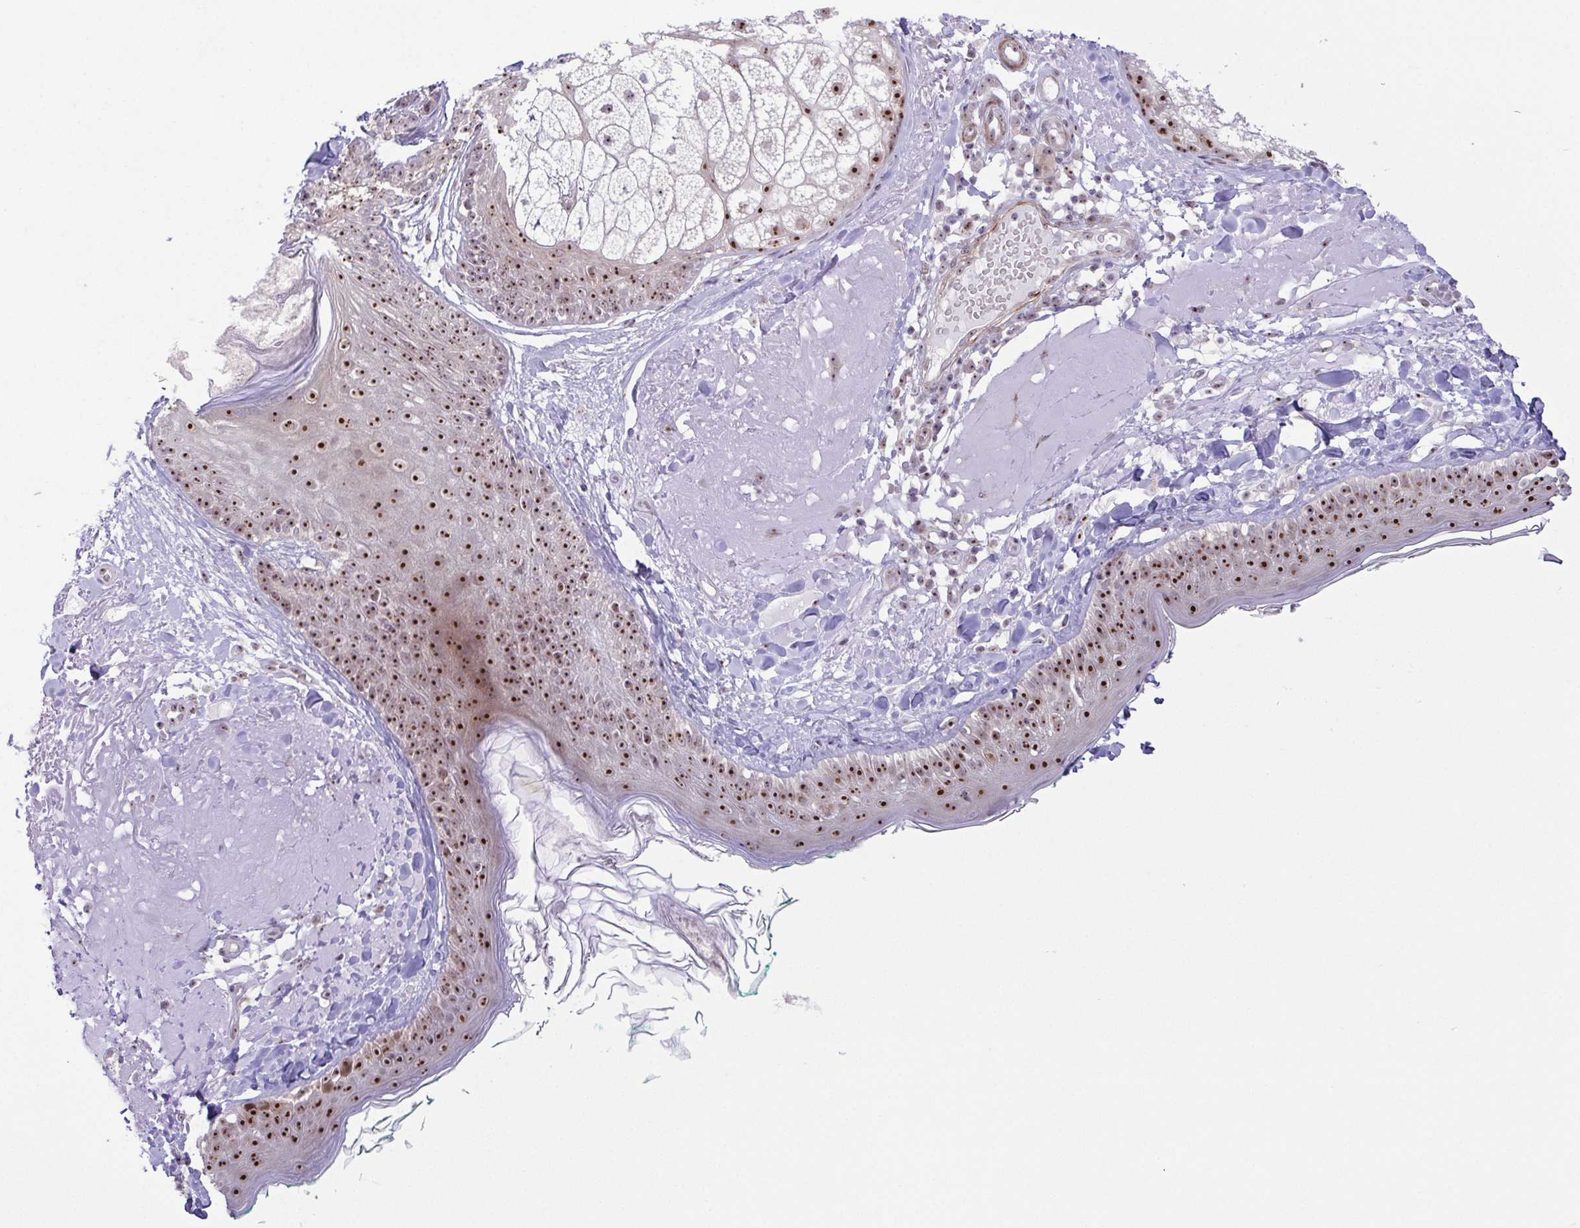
{"staining": {"intensity": "negative", "quantity": "none", "location": "none"}, "tissue": "skin", "cell_type": "Fibroblasts", "image_type": "normal", "snomed": [{"axis": "morphology", "description": "Normal tissue, NOS"}, {"axis": "topography", "description": "Skin"}], "caption": "Skin was stained to show a protein in brown. There is no significant staining in fibroblasts. (DAB IHC visualized using brightfield microscopy, high magnification).", "gene": "RSL24D1", "patient": {"sex": "male", "age": 73}}